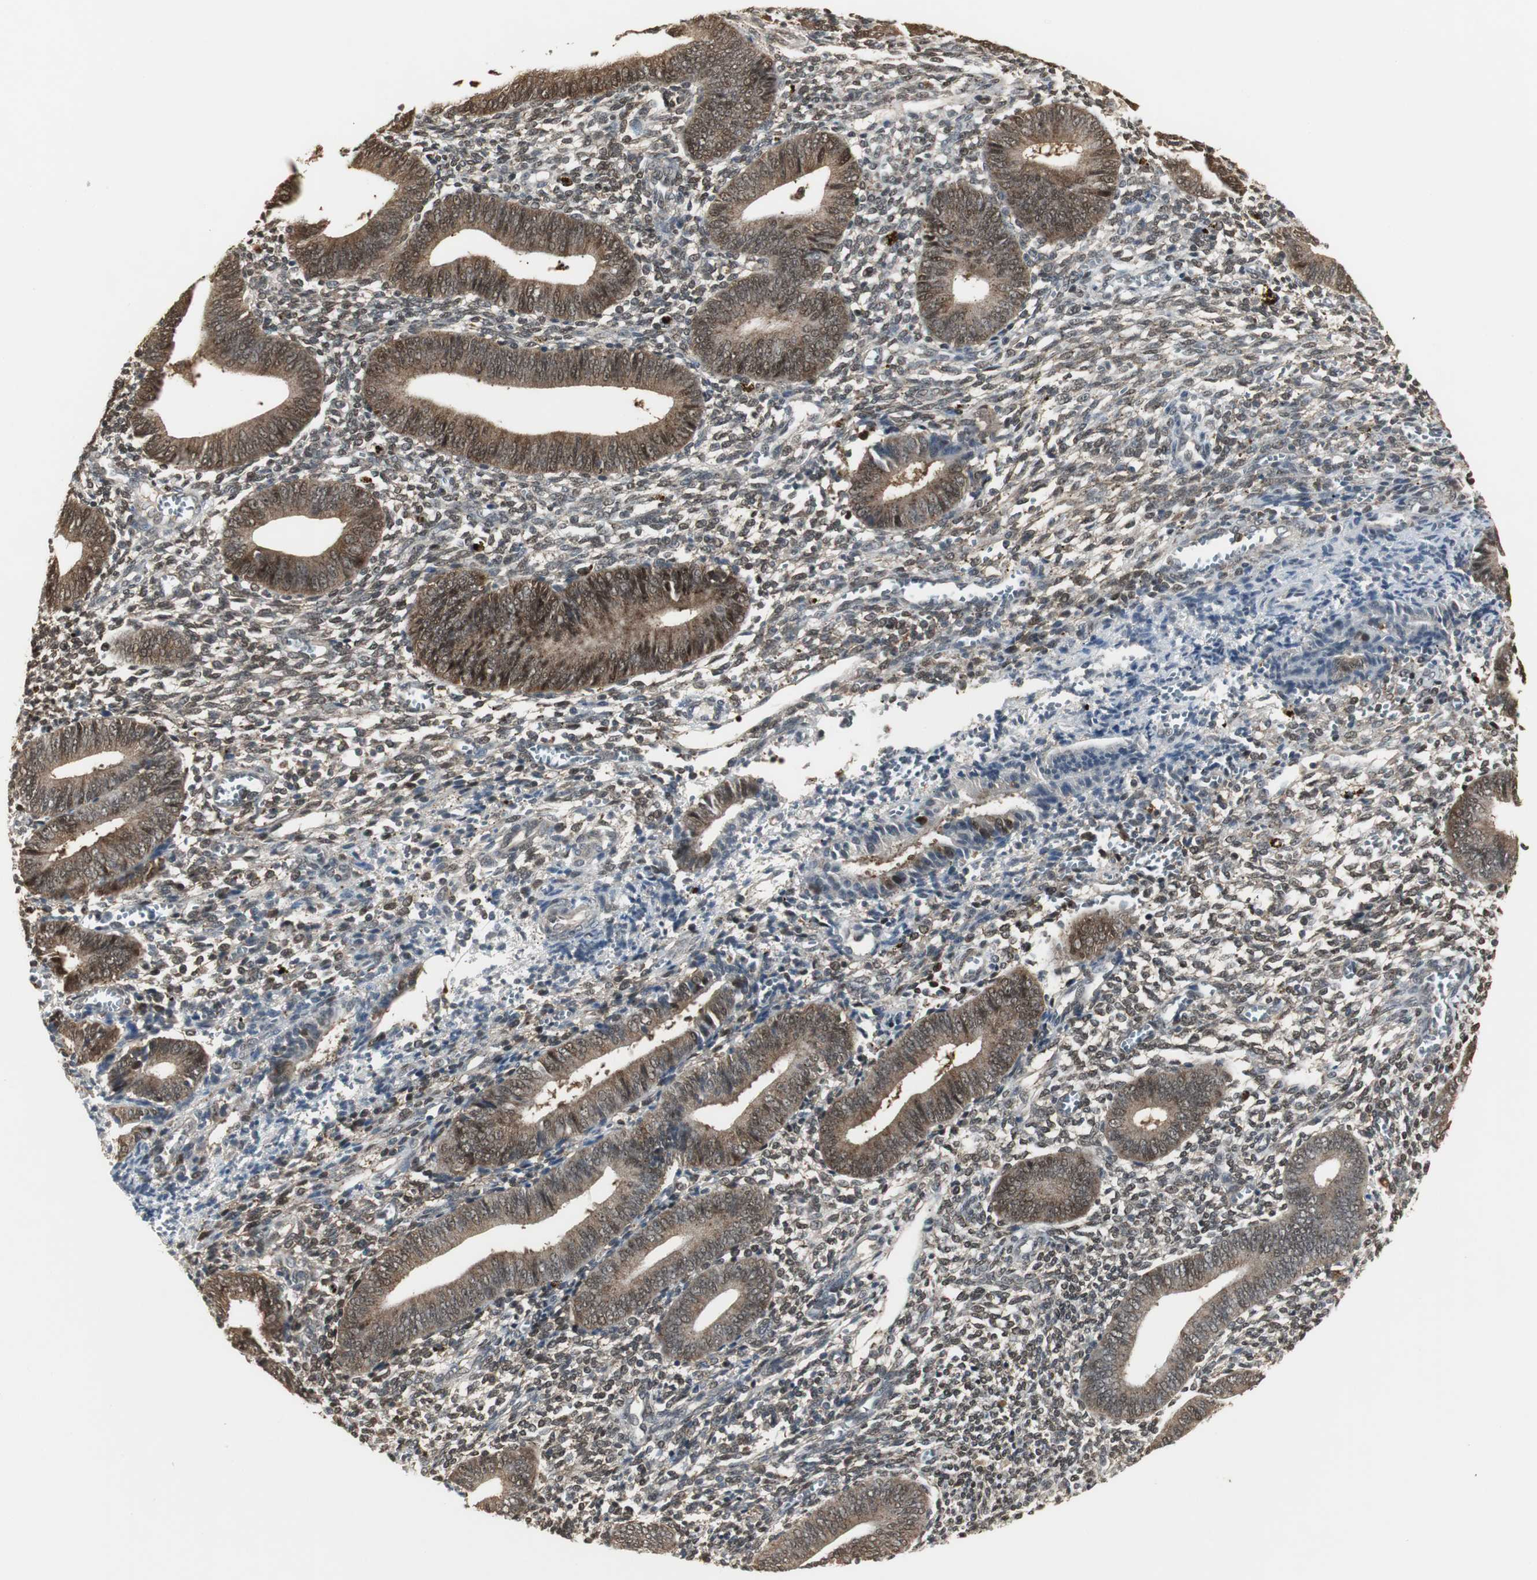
{"staining": {"intensity": "moderate", "quantity": "25%-75%", "location": "cytoplasmic/membranous,nuclear"}, "tissue": "endometrium", "cell_type": "Cells in endometrial stroma", "image_type": "normal", "snomed": [{"axis": "morphology", "description": "Normal tissue, NOS"}, {"axis": "topography", "description": "Uterus"}, {"axis": "topography", "description": "Endometrium"}], "caption": "DAB immunohistochemical staining of unremarkable human endometrium demonstrates moderate cytoplasmic/membranous,nuclear protein staining in approximately 25%-75% of cells in endometrial stroma.", "gene": "PLIN3", "patient": {"sex": "female", "age": 33}}